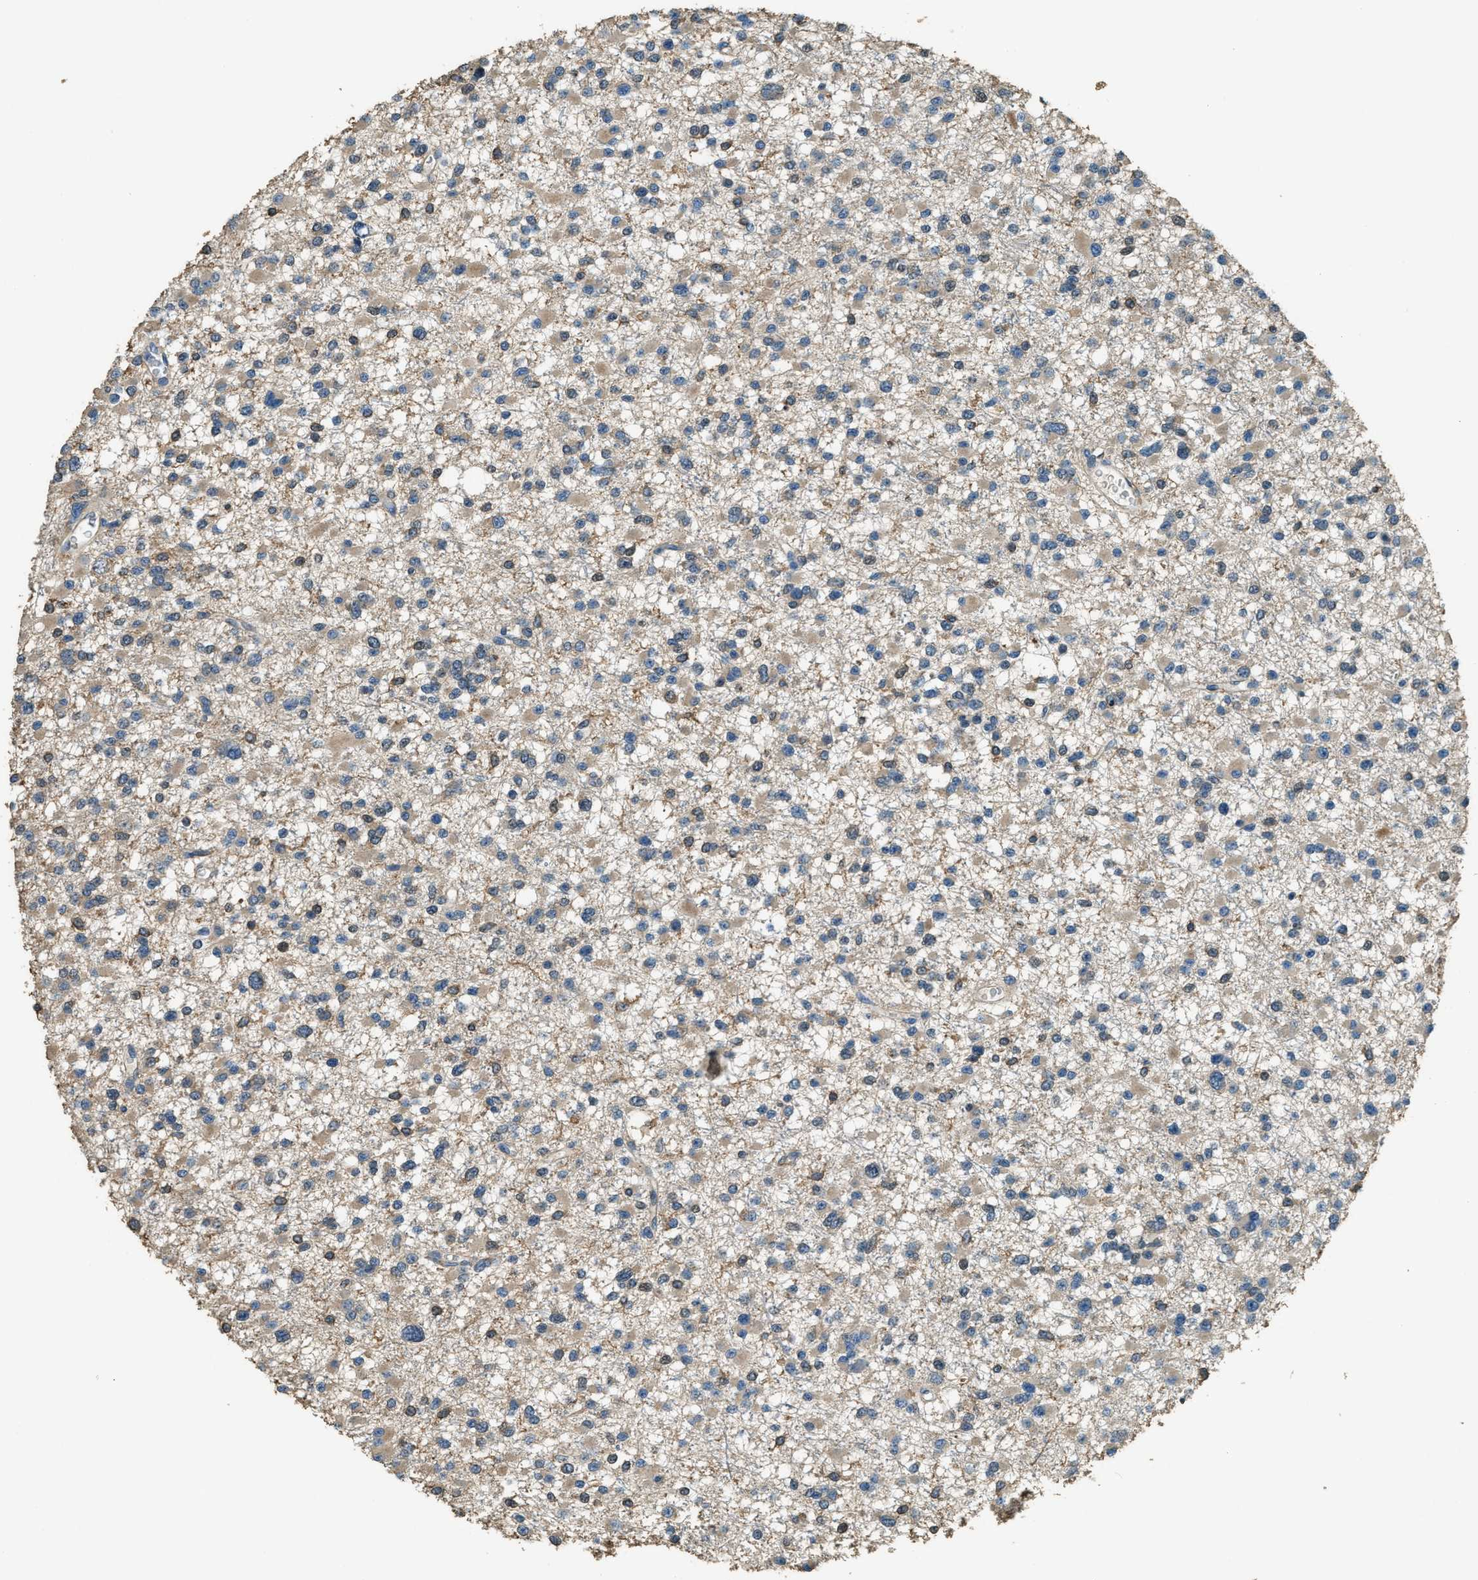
{"staining": {"intensity": "weak", "quantity": "25%-75%", "location": "cytoplasmic/membranous"}, "tissue": "glioma", "cell_type": "Tumor cells", "image_type": "cancer", "snomed": [{"axis": "morphology", "description": "Glioma, malignant, Low grade"}, {"axis": "topography", "description": "Brain"}], "caption": "This image demonstrates immunohistochemistry staining of human glioma, with low weak cytoplasmic/membranous staining in approximately 25%-75% of tumor cells.", "gene": "ERGIC1", "patient": {"sex": "female", "age": 22}}